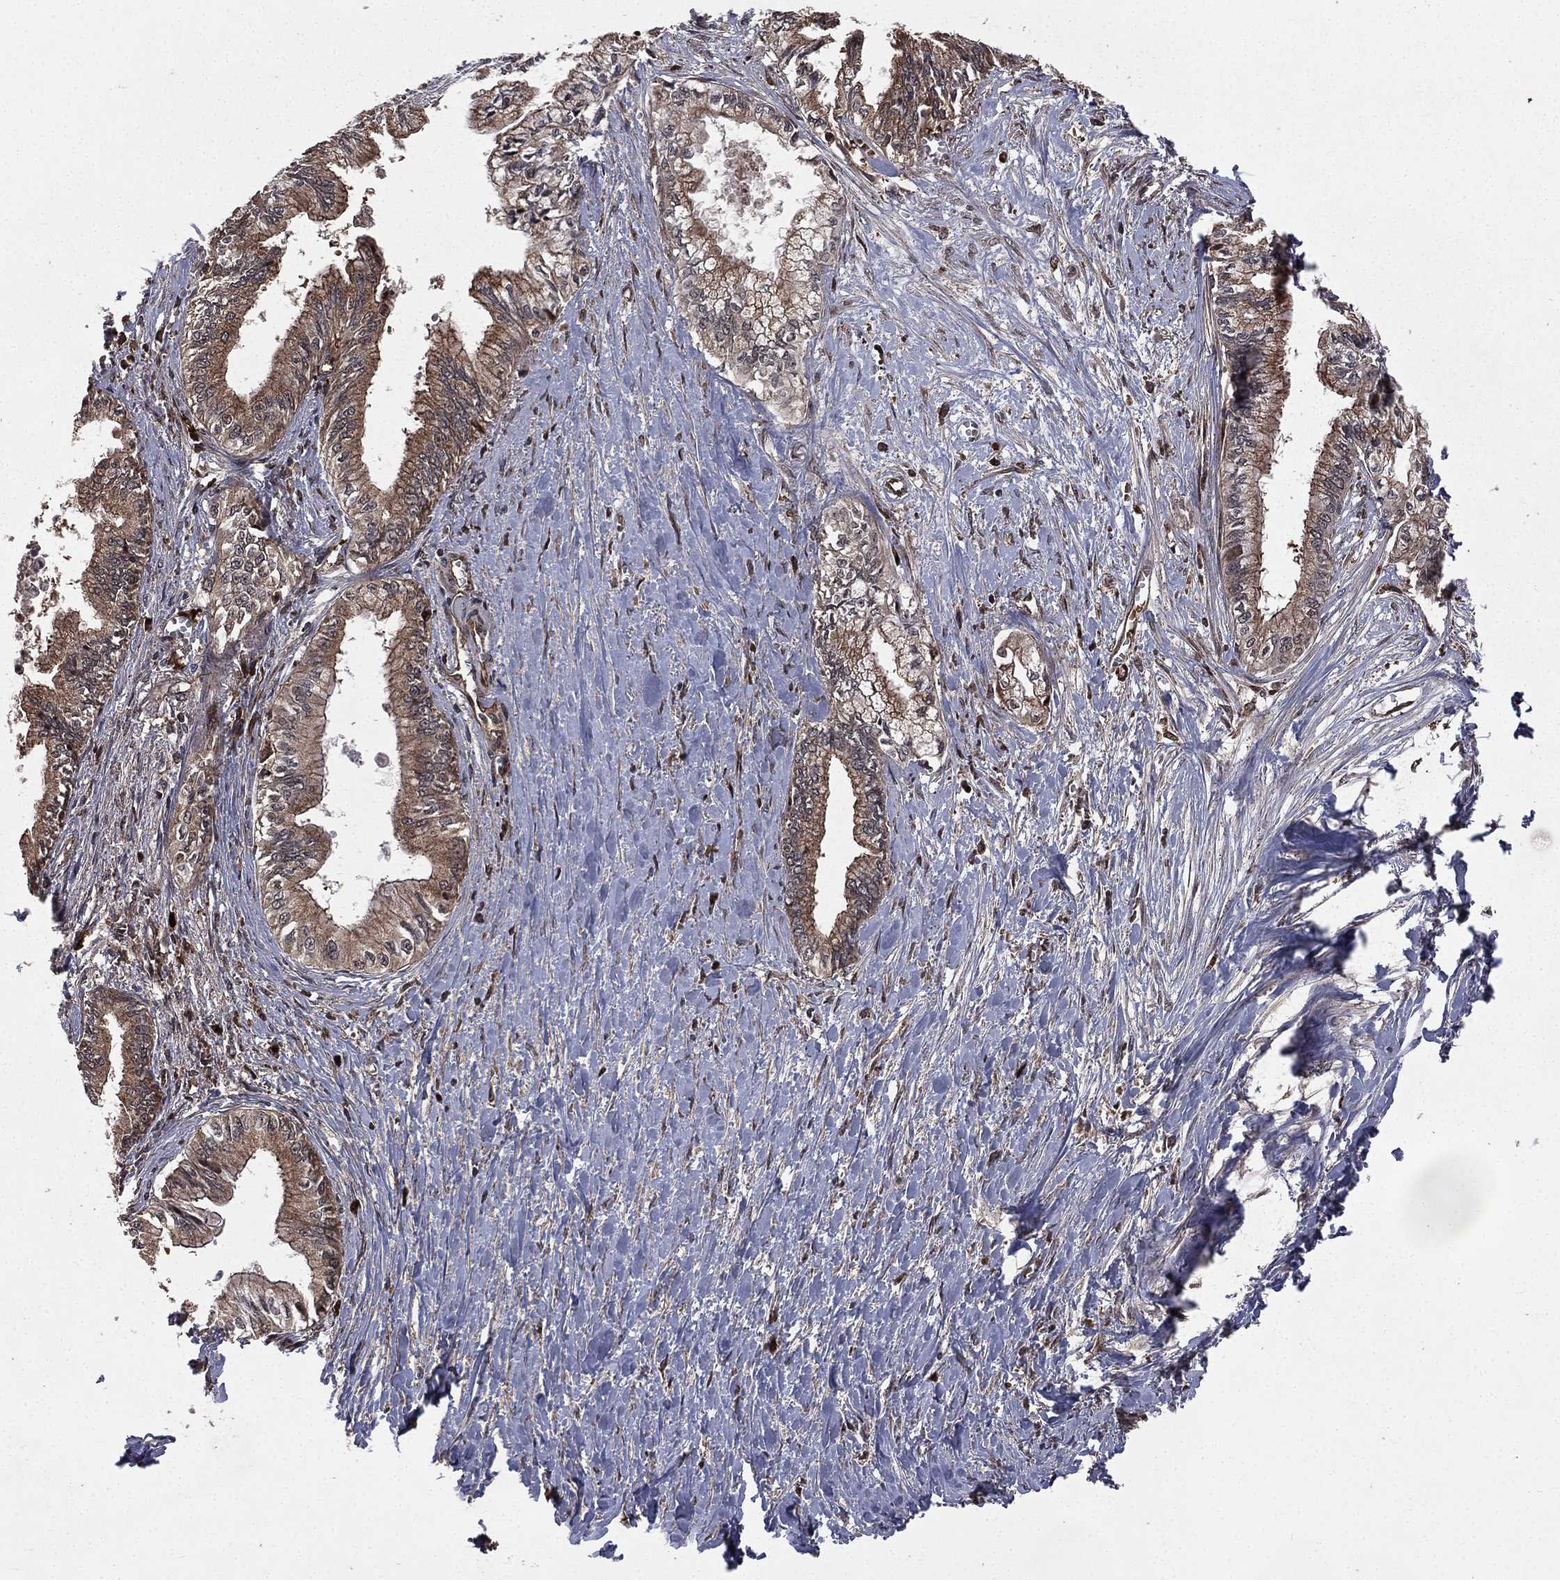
{"staining": {"intensity": "weak", "quantity": ">75%", "location": "cytoplasmic/membranous"}, "tissue": "pancreatic cancer", "cell_type": "Tumor cells", "image_type": "cancer", "snomed": [{"axis": "morphology", "description": "Adenocarcinoma, NOS"}, {"axis": "topography", "description": "Pancreas"}], "caption": "This photomicrograph demonstrates IHC staining of human pancreatic cancer (adenocarcinoma), with low weak cytoplasmic/membranous positivity in approximately >75% of tumor cells.", "gene": "LENG8", "patient": {"sex": "female", "age": 61}}